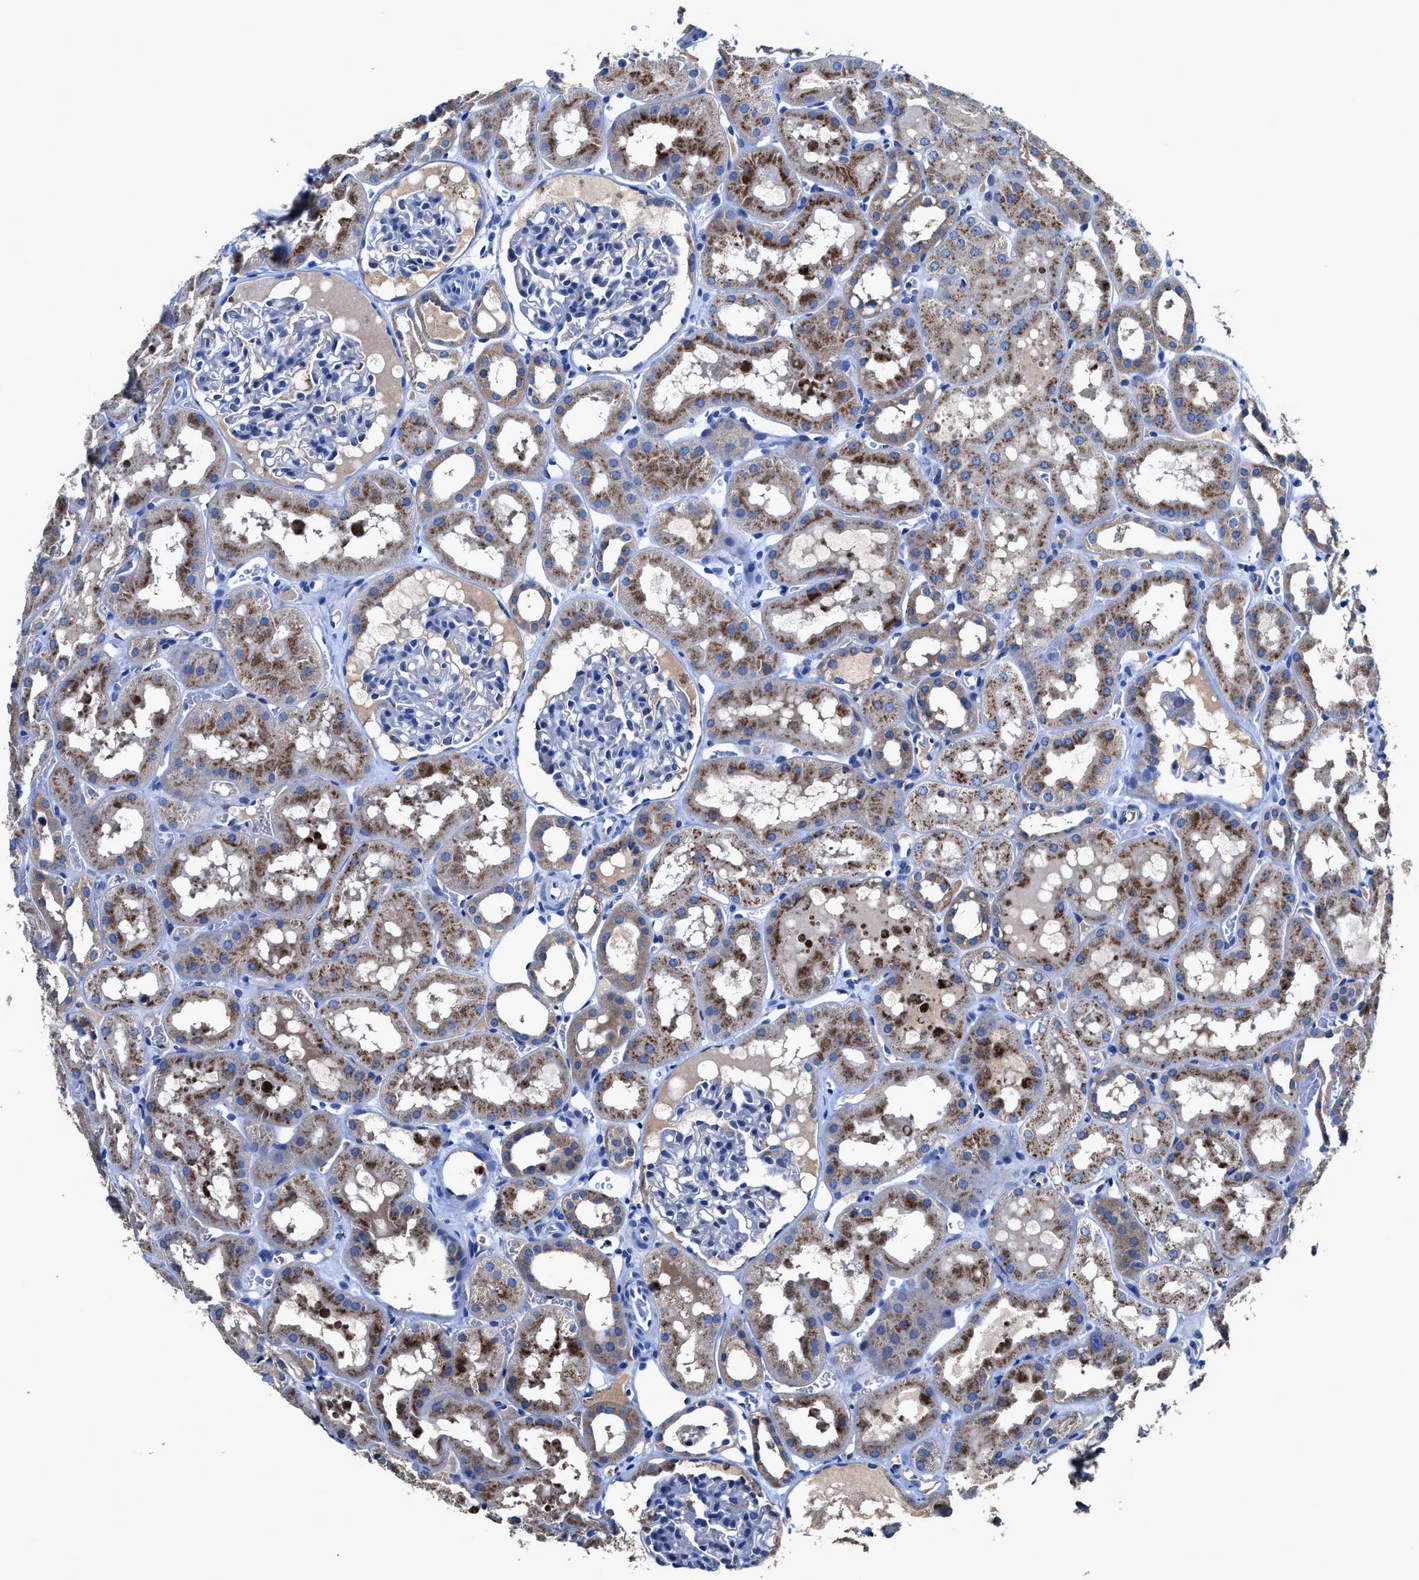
{"staining": {"intensity": "negative", "quantity": "none", "location": "none"}, "tissue": "kidney", "cell_type": "Cells in glomeruli", "image_type": "normal", "snomed": [{"axis": "morphology", "description": "Normal tissue, NOS"}, {"axis": "topography", "description": "Kidney"}, {"axis": "topography", "description": "Urinary bladder"}], "caption": "Cells in glomeruli are negative for brown protein staining in normal kidney.", "gene": "UBR4", "patient": {"sex": "male", "age": 16}}